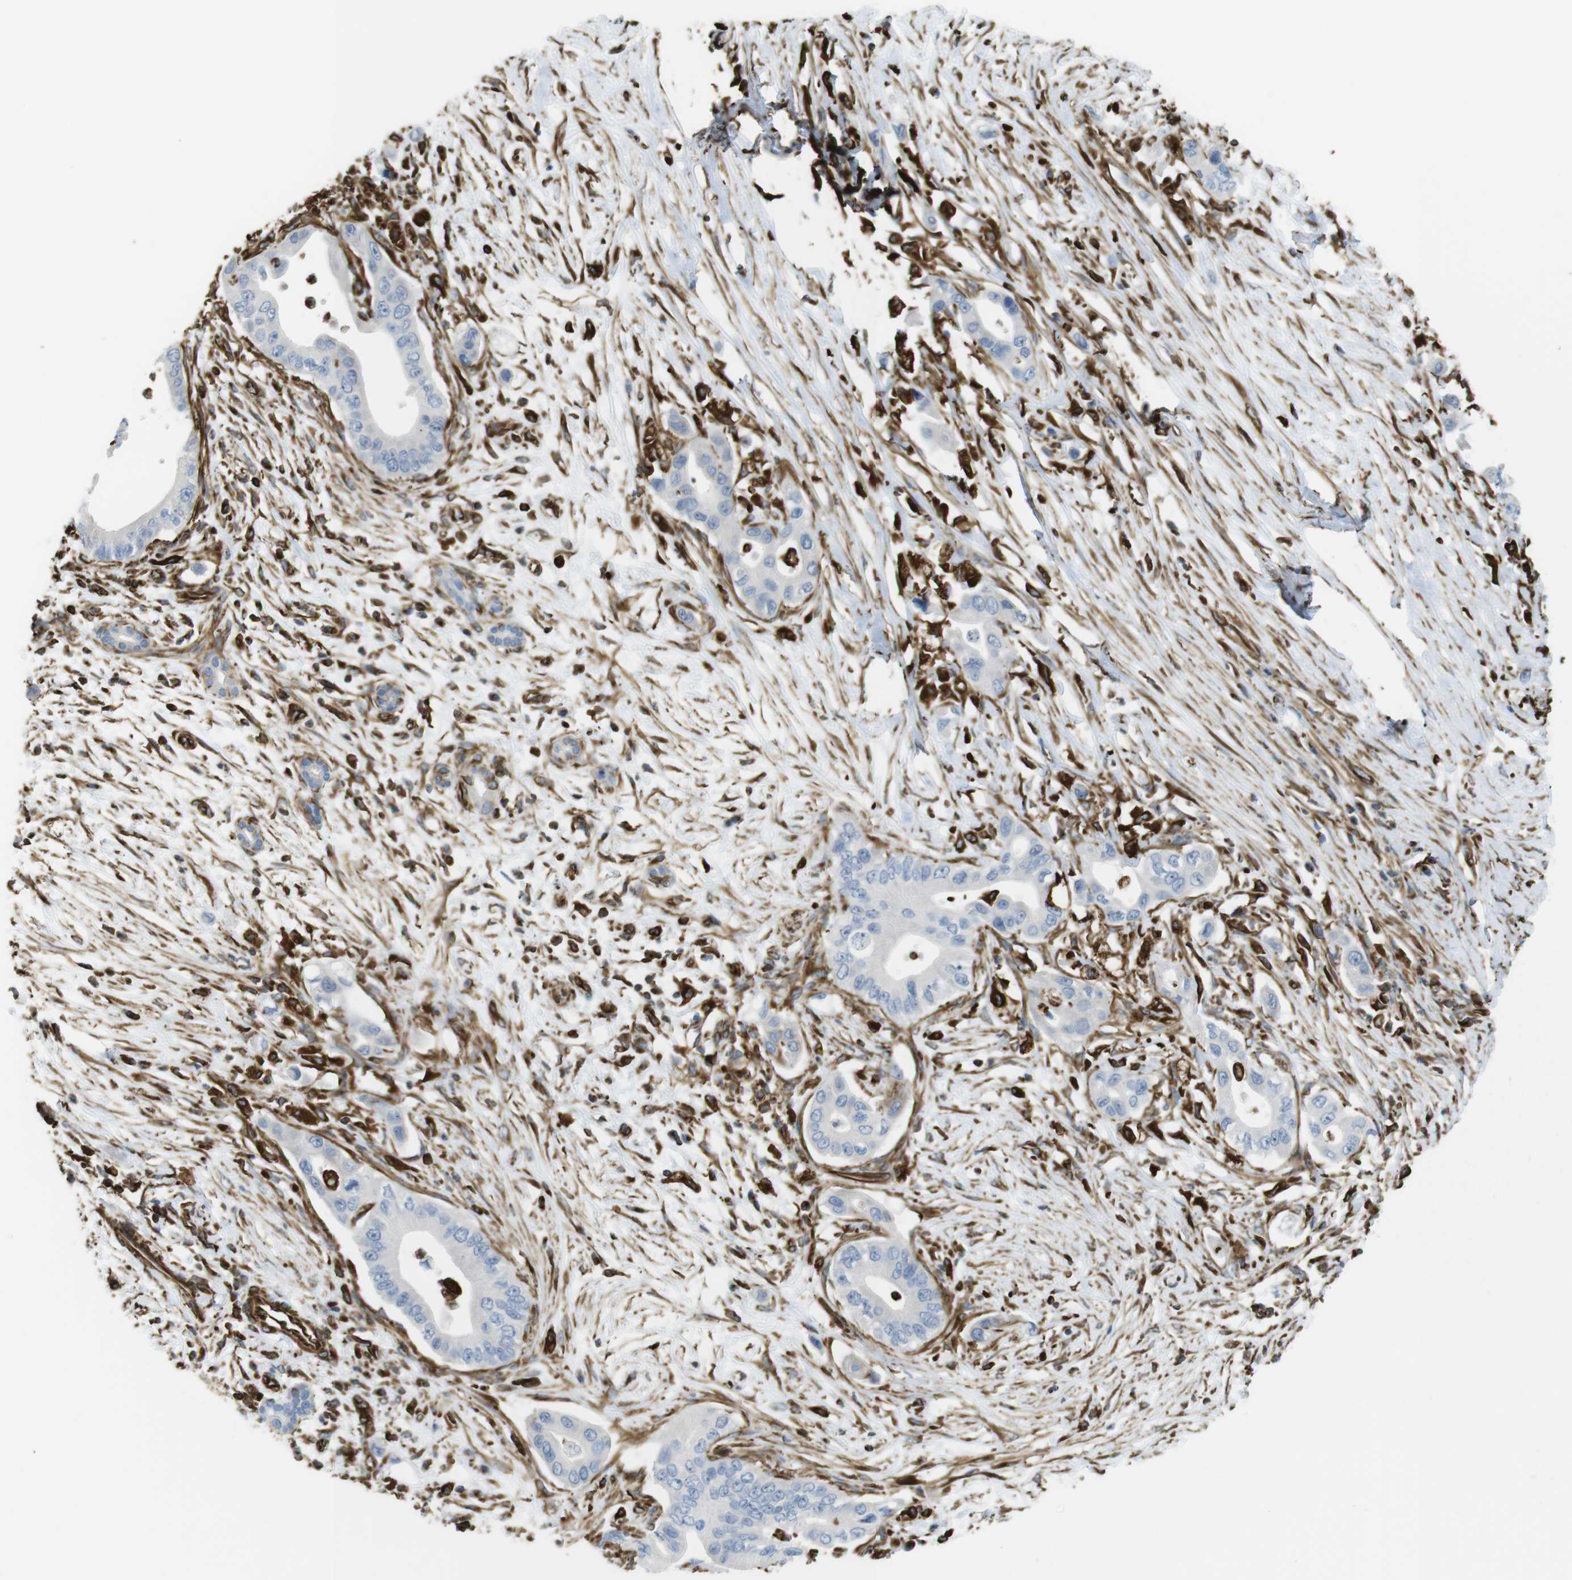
{"staining": {"intensity": "negative", "quantity": "none", "location": "none"}, "tissue": "pancreatic cancer", "cell_type": "Tumor cells", "image_type": "cancer", "snomed": [{"axis": "morphology", "description": "Adenocarcinoma, NOS"}, {"axis": "topography", "description": "Pancreas"}], "caption": "Immunohistochemistry image of pancreatic cancer (adenocarcinoma) stained for a protein (brown), which exhibits no positivity in tumor cells.", "gene": "RALGPS1", "patient": {"sex": "male", "age": 77}}